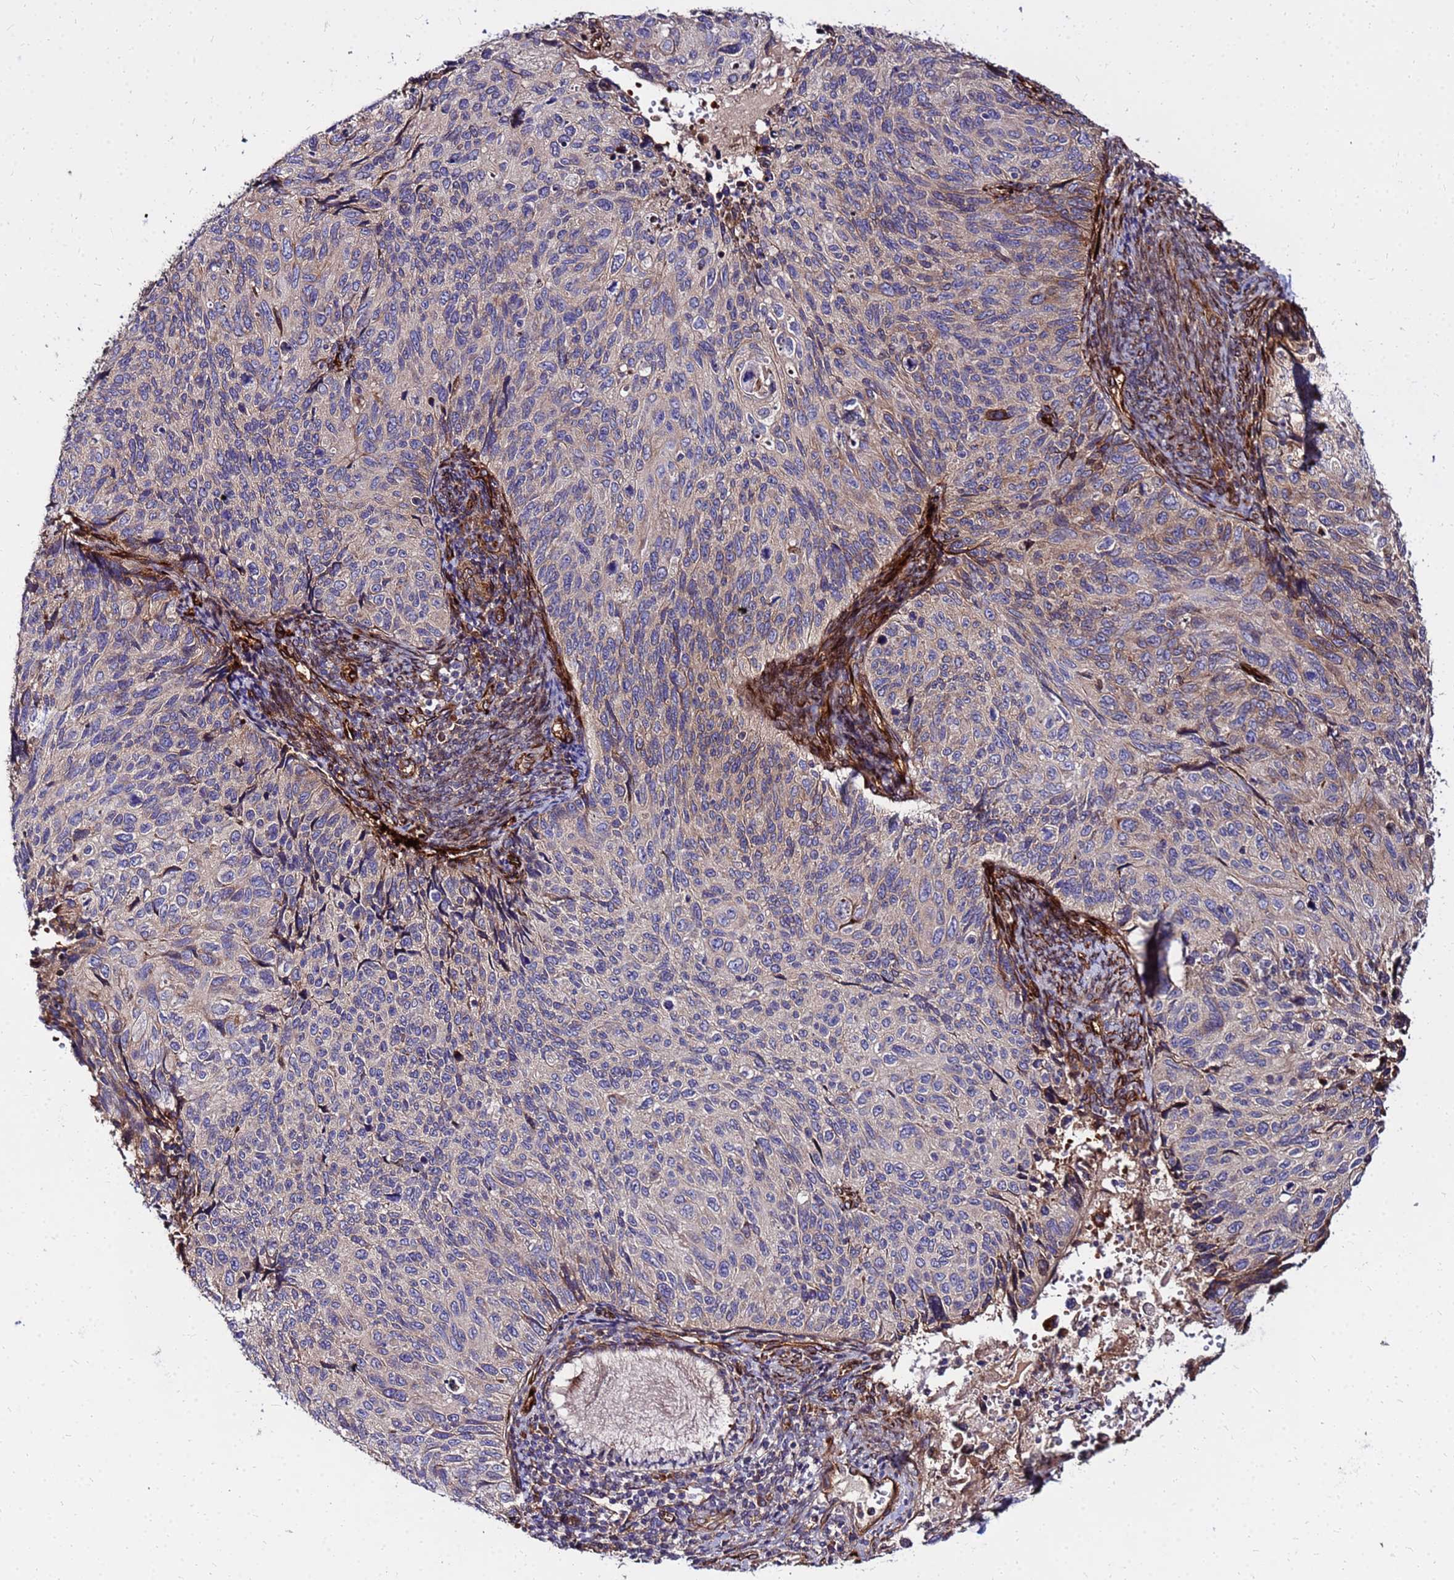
{"staining": {"intensity": "weak", "quantity": "<25%", "location": "cytoplasmic/membranous"}, "tissue": "cervical cancer", "cell_type": "Tumor cells", "image_type": "cancer", "snomed": [{"axis": "morphology", "description": "Squamous cell carcinoma, NOS"}, {"axis": "topography", "description": "Cervix"}], "caption": "Immunohistochemistry (IHC) histopathology image of human cervical cancer (squamous cell carcinoma) stained for a protein (brown), which shows no staining in tumor cells.", "gene": "WWC2", "patient": {"sex": "female", "age": 70}}